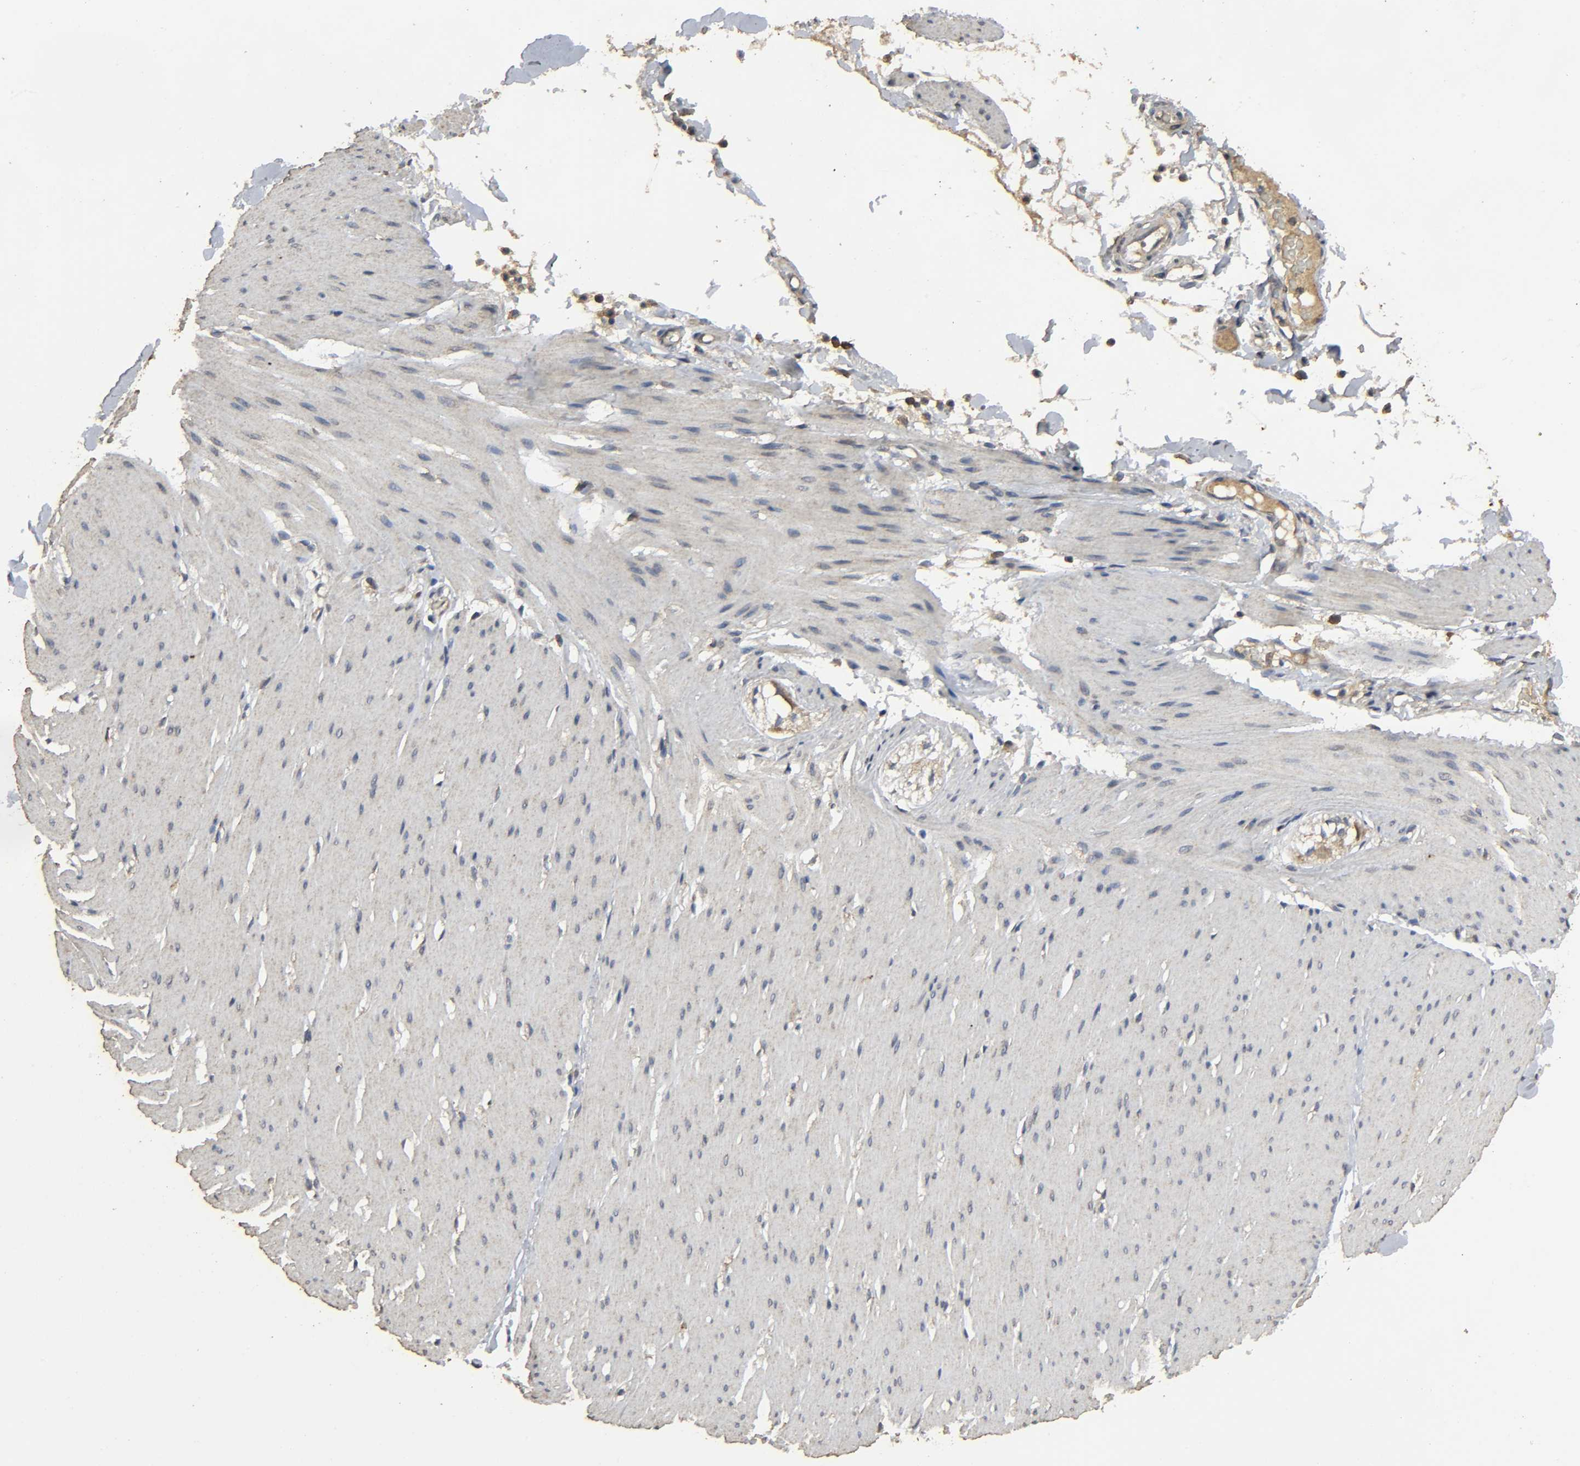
{"staining": {"intensity": "weak", "quantity": ">75%", "location": "cytoplasmic/membranous"}, "tissue": "smooth muscle", "cell_type": "Smooth muscle cells", "image_type": "normal", "snomed": [{"axis": "morphology", "description": "Normal tissue, NOS"}, {"axis": "topography", "description": "Smooth muscle"}, {"axis": "topography", "description": "Colon"}], "caption": "Protein staining of normal smooth muscle displays weak cytoplasmic/membranous positivity in about >75% of smooth muscle cells.", "gene": "DDX6", "patient": {"sex": "male", "age": 67}}